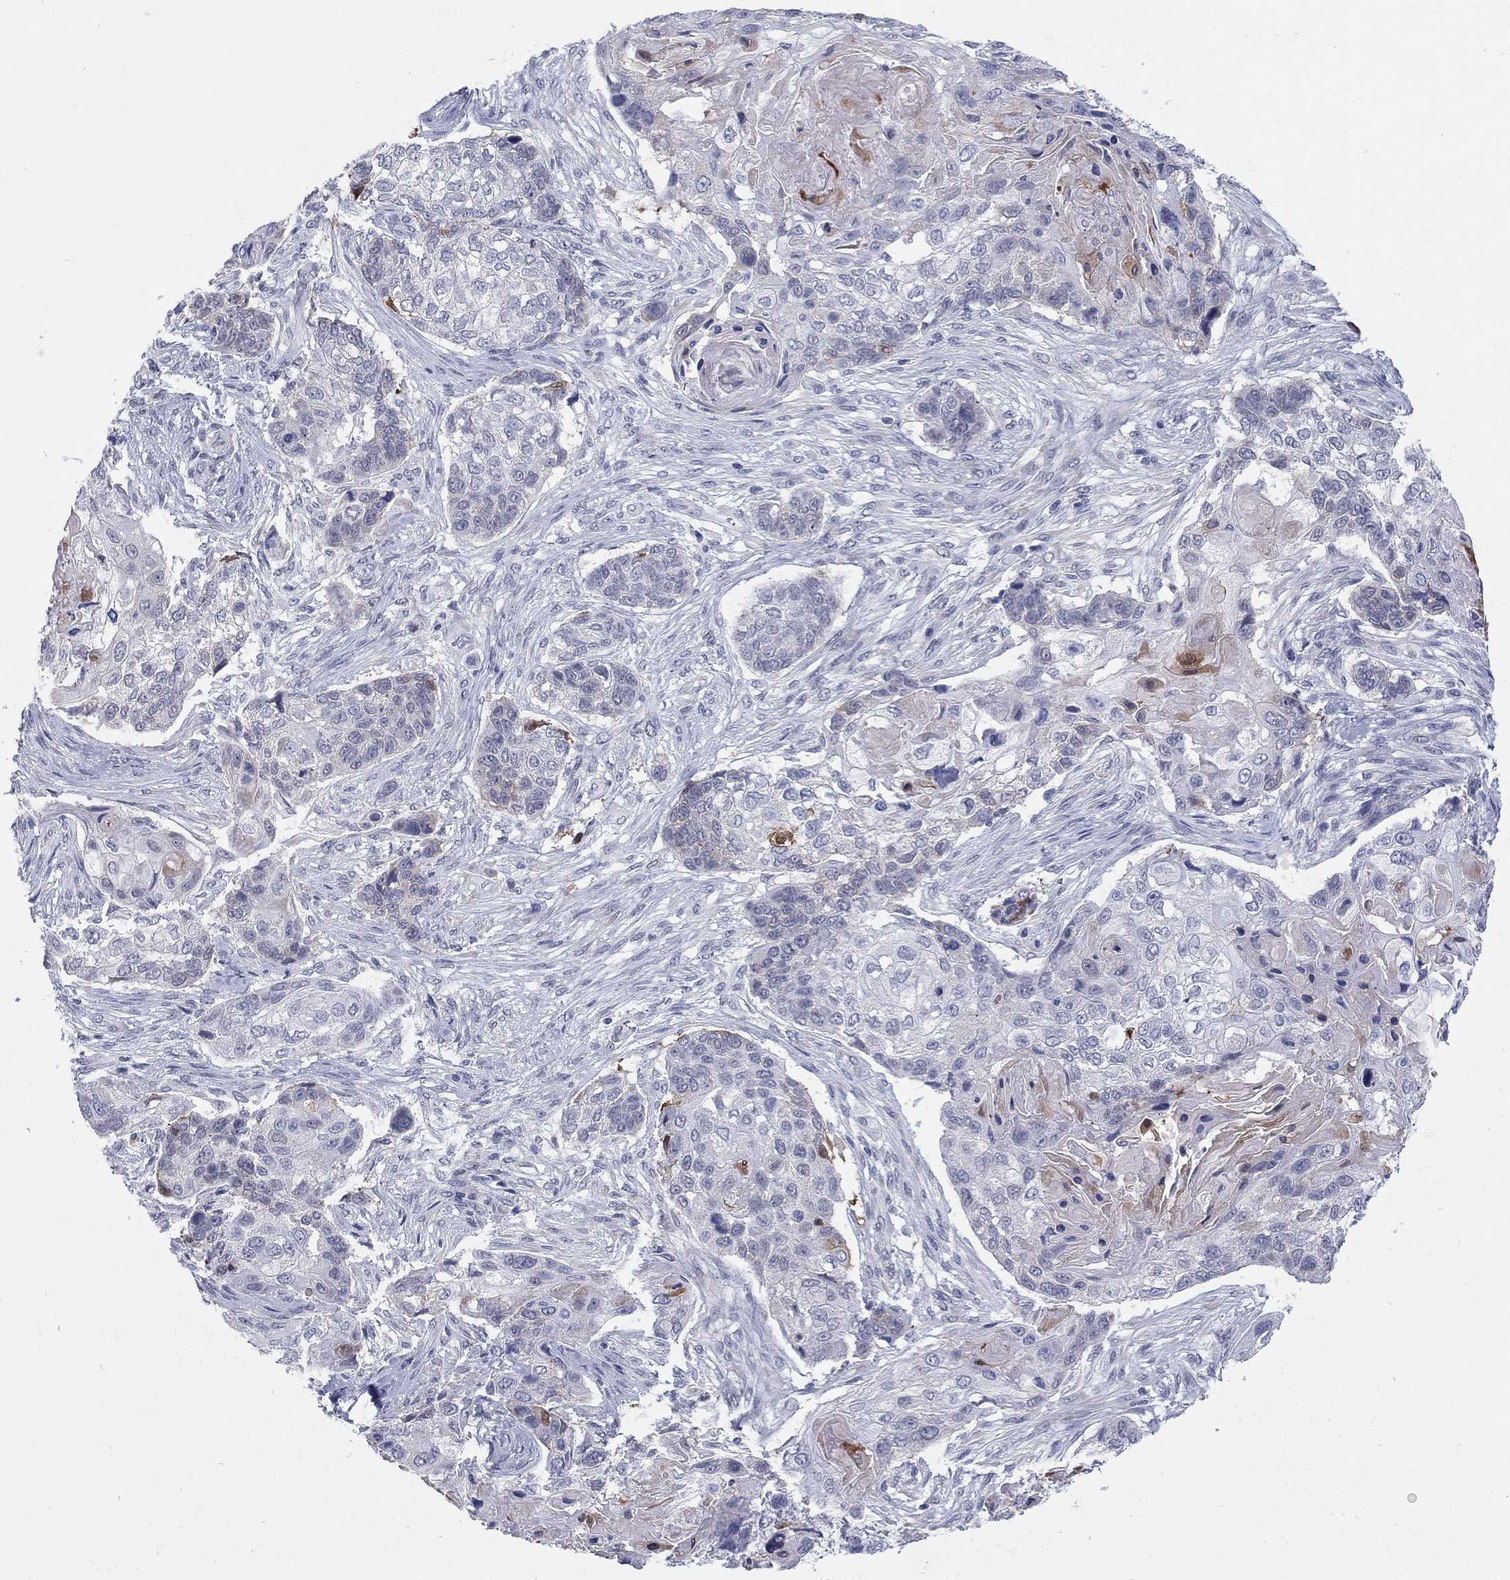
{"staining": {"intensity": "negative", "quantity": "none", "location": "none"}, "tissue": "lung cancer", "cell_type": "Tumor cells", "image_type": "cancer", "snomed": [{"axis": "morphology", "description": "Normal tissue, NOS"}, {"axis": "morphology", "description": "Squamous cell carcinoma, NOS"}, {"axis": "topography", "description": "Bronchus"}, {"axis": "topography", "description": "Lung"}], "caption": "There is no significant positivity in tumor cells of lung cancer.", "gene": "ECEL1", "patient": {"sex": "male", "age": 69}}